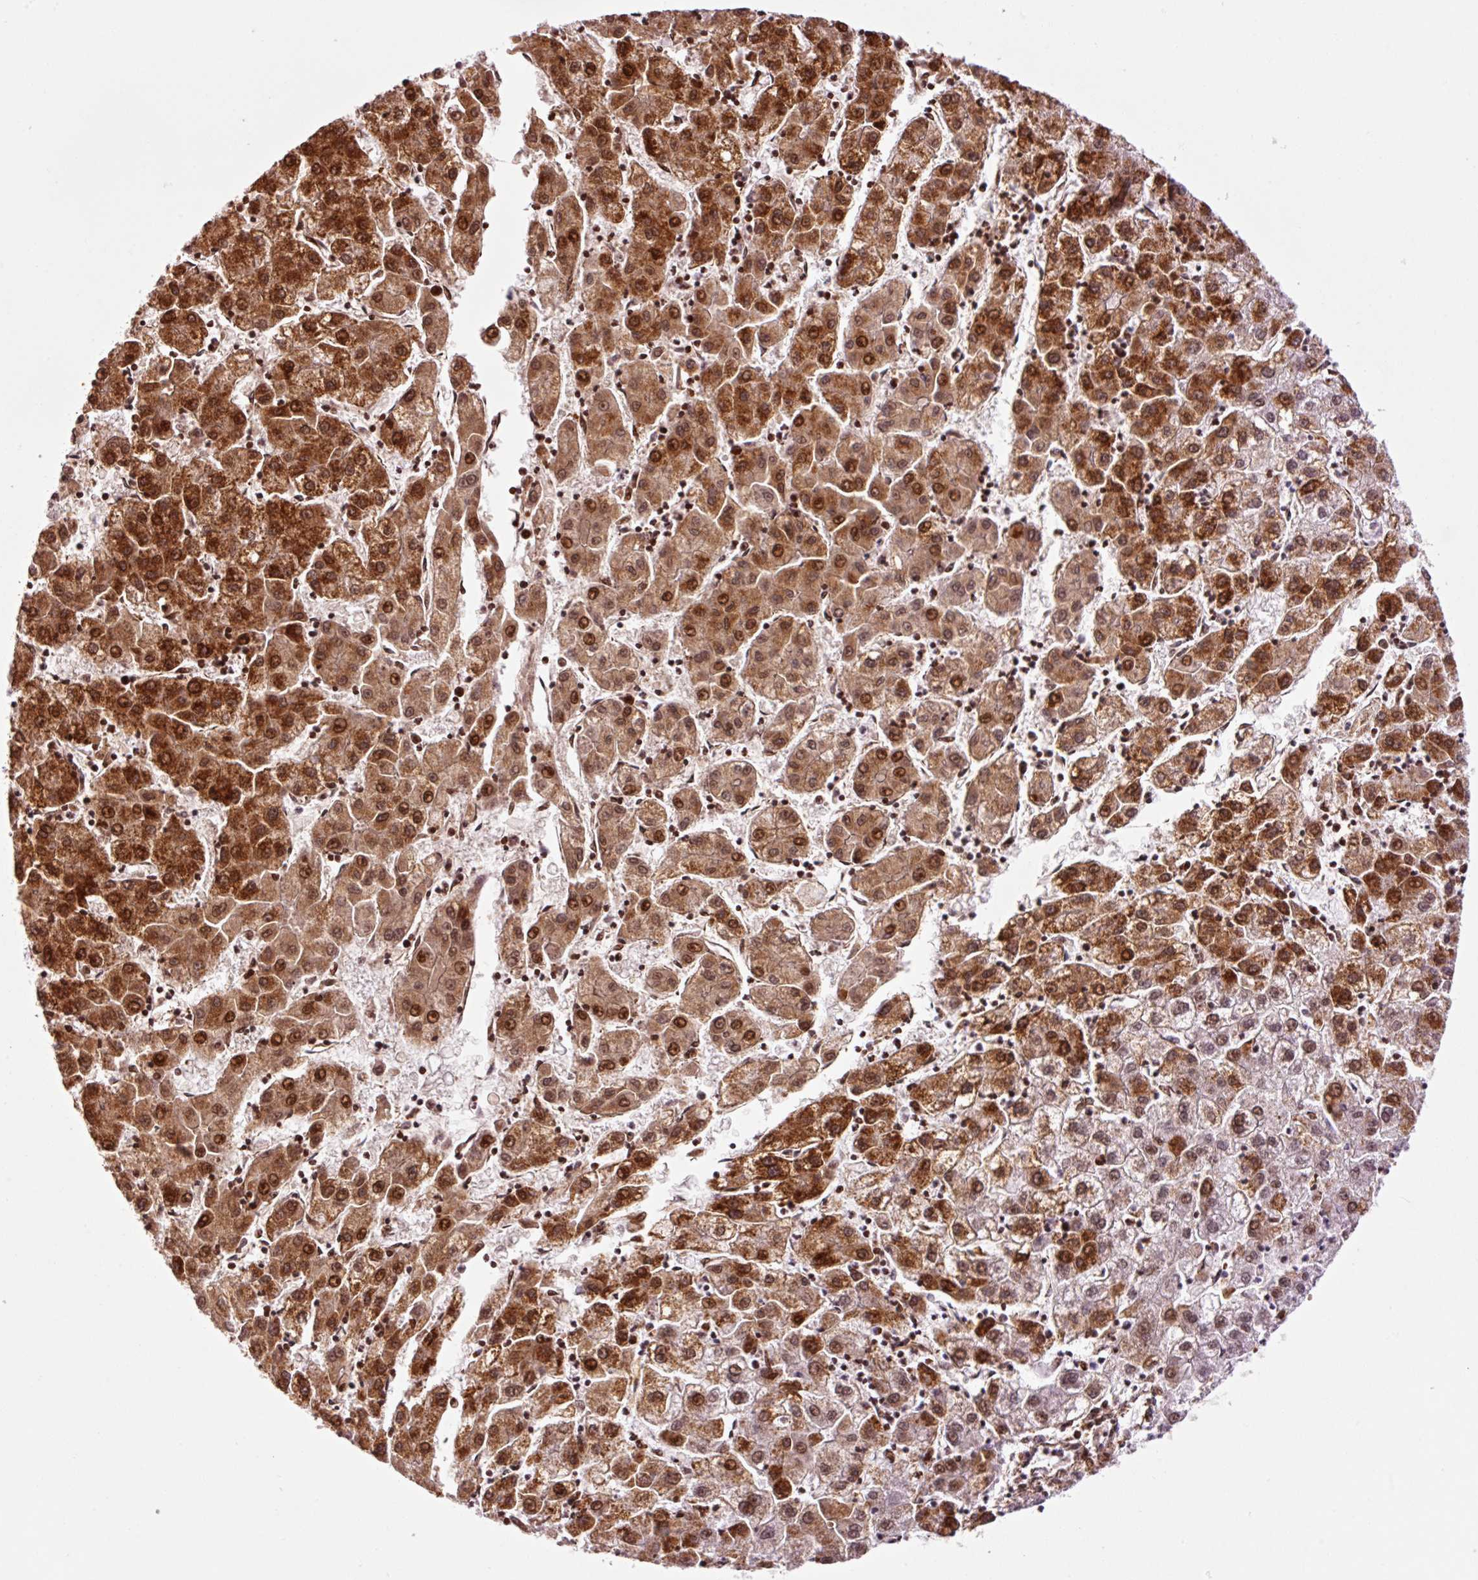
{"staining": {"intensity": "strong", "quantity": ">75%", "location": "cytoplasmic/membranous,nuclear"}, "tissue": "liver cancer", "cell_type": "Tumor cells", "image_type": "cancer", "snomed": [{"axis": "morphology", "description": "Carcinoma, Hepatocellular, NOS"}, {"axis": "topography", "description": "Liver"}], "caption": "Protein expression analysis of liver cancer demonstrates strong cytoplasmic/membranous and nuclear staining in approximately >75% of tumor cells.", "gene": "ANKRD20A1", "patient": {"sex": "male", "age": 72}}